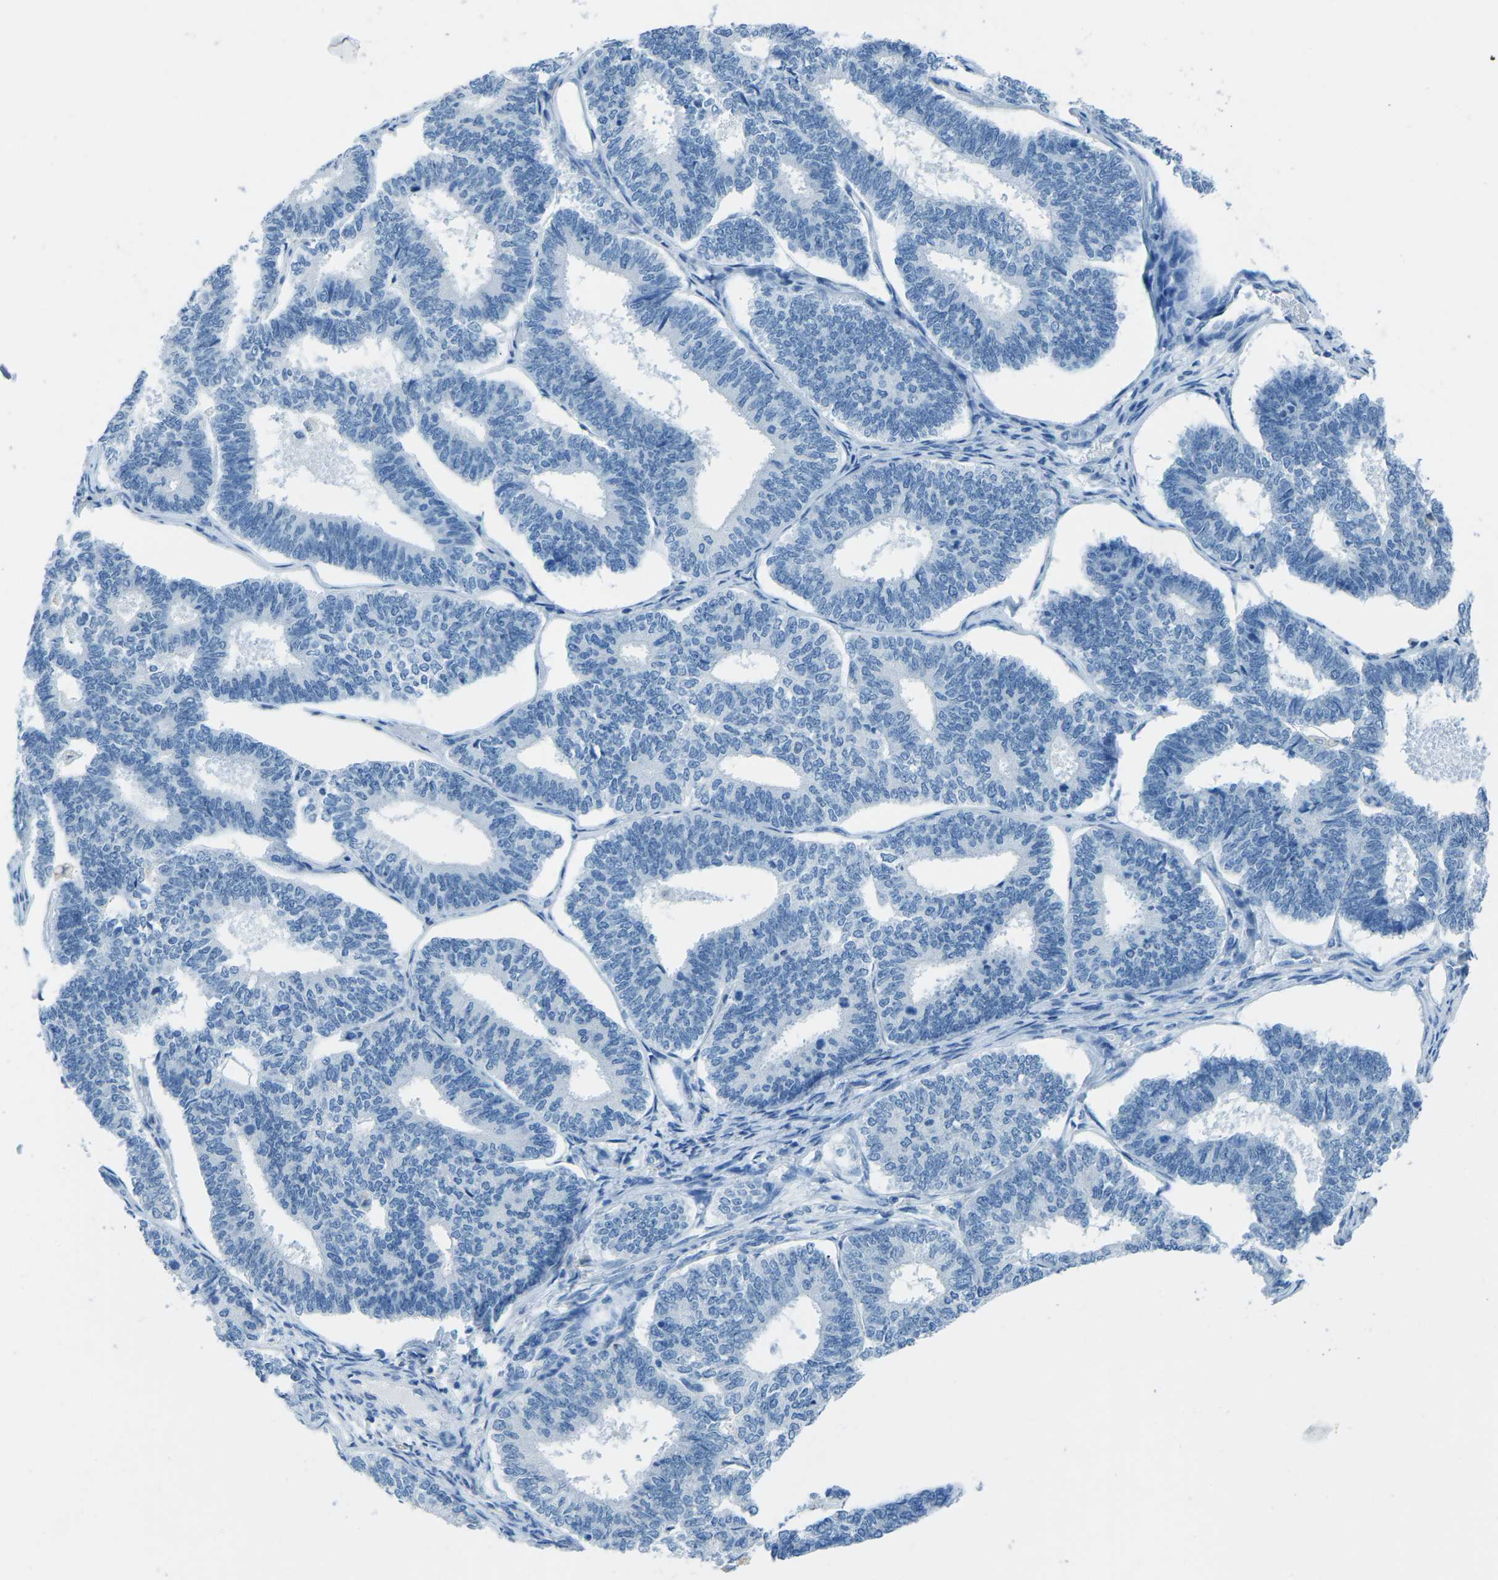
{"staining": {"intensity": "negative", "quantity": "none", "location": "none"}, "tissue": "endometrial cancer", "cell_type": "Tumor cells", "image_type": "cancer", "snomed": [{"axis": "morphology", "description": "Adenocarcinoma, NOS"}, {"axis": "topography", "description": "Endometrium"}], "caption": "IHC histopathology image of human adenocarcinoma (endometrial) stained for a protein (brown), which shows no staining in tumor cells.", "gene": "MYH8", "patient": {"sex": "female", "age": 70}}